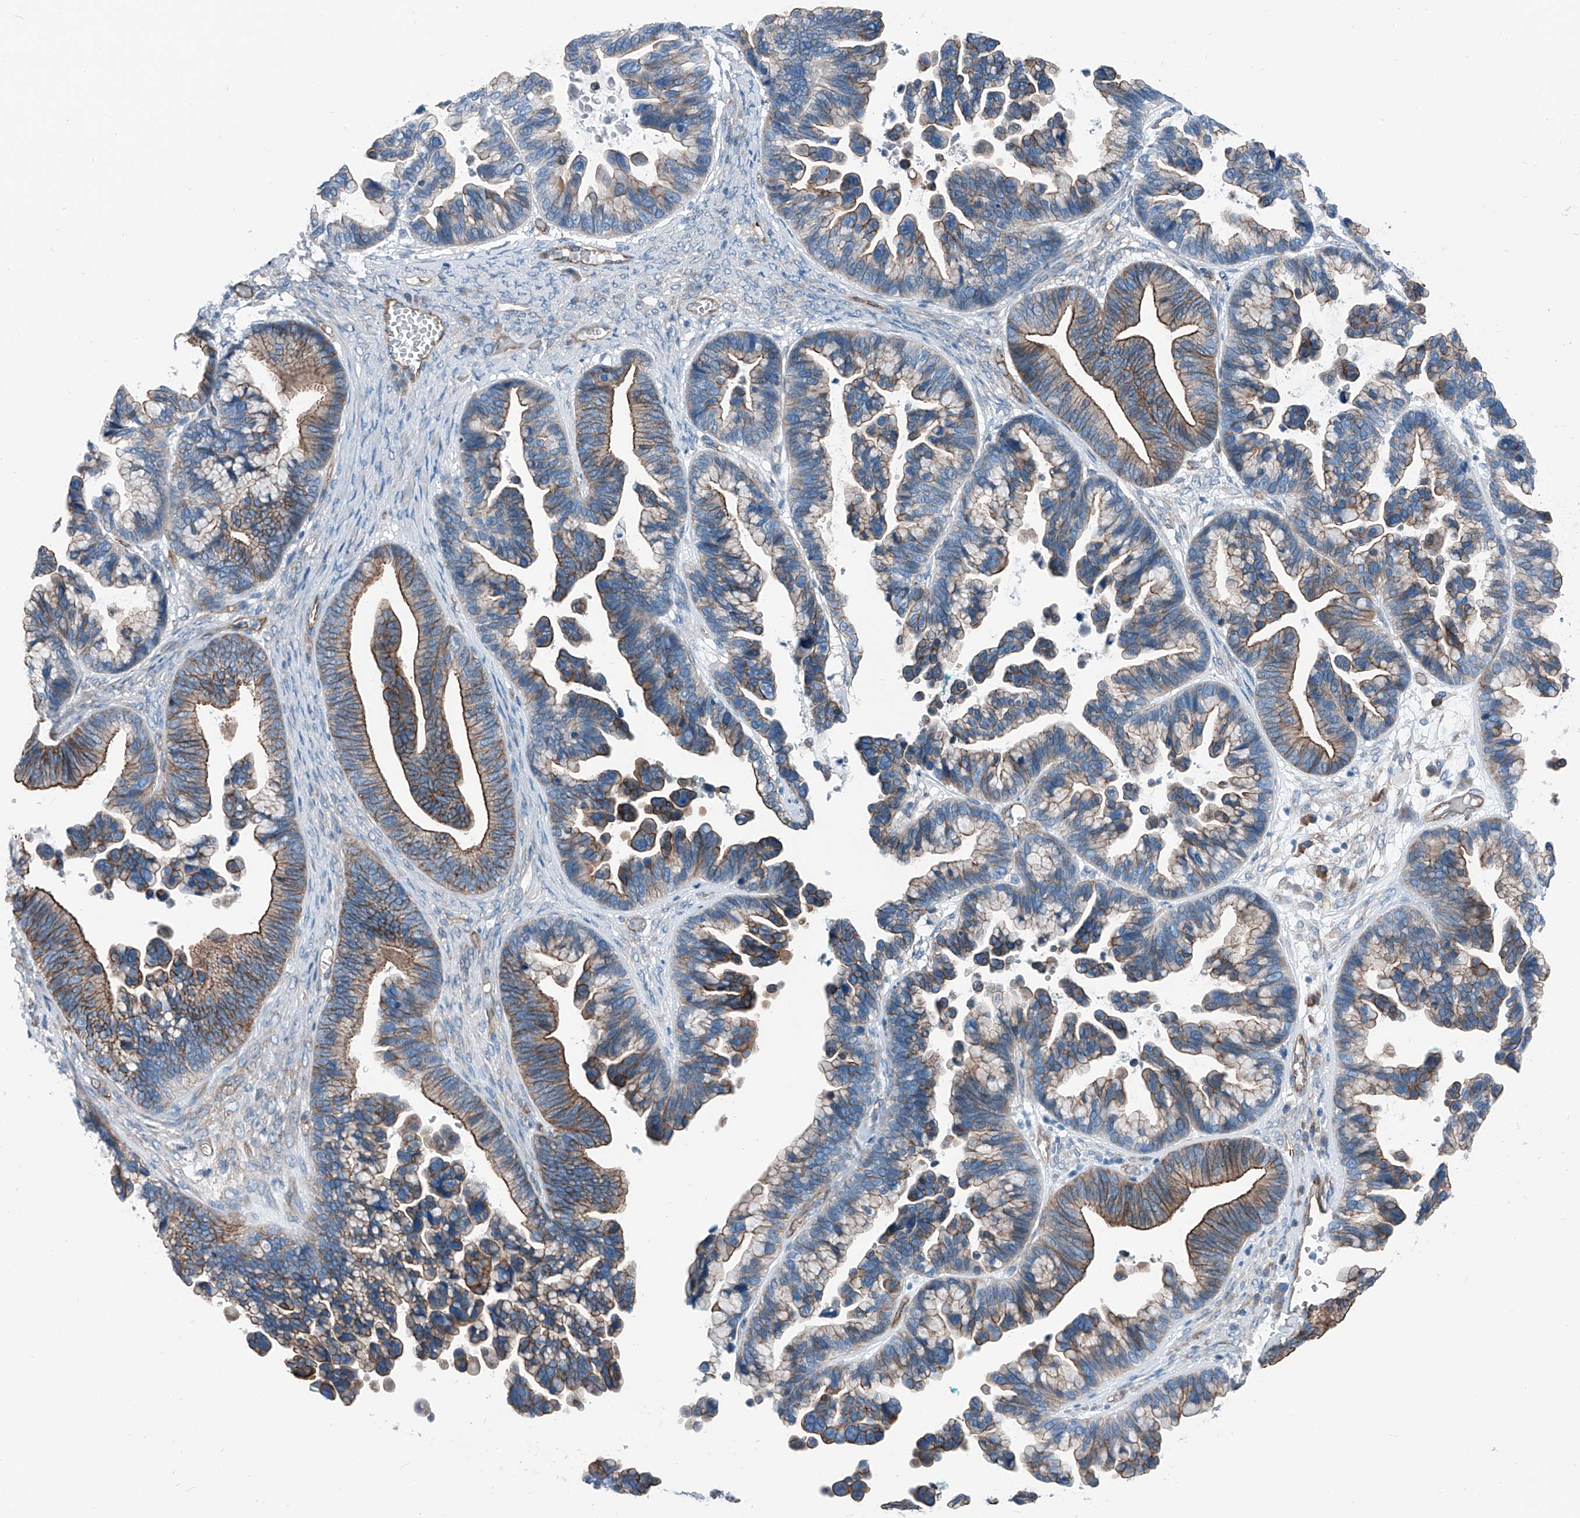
{"staining": {"intensity": "strong", "quantity": "25%-75%", "location": "cytoplasmic/membranous"}, "tissue": "ovarian cancer", "cell_type": "Tumor cells", "image_type": "cancer", "snomed": [{"axis": "morphology", "description": "Cystadenocarcinoma, serous, NOS"}, {"axis": "topography", "description": "Ovary"}], "caption": "This micrograph reveals ovarian cancer stained with immunohistochemistry to label a protein in brown. The cytoplasmic/membranous of tumor cells show strong positivity for the protein. Nuclei are counter-stained blue.", "gene": "THEMIS2", "patient": {"sex": "female", "age": 56}}